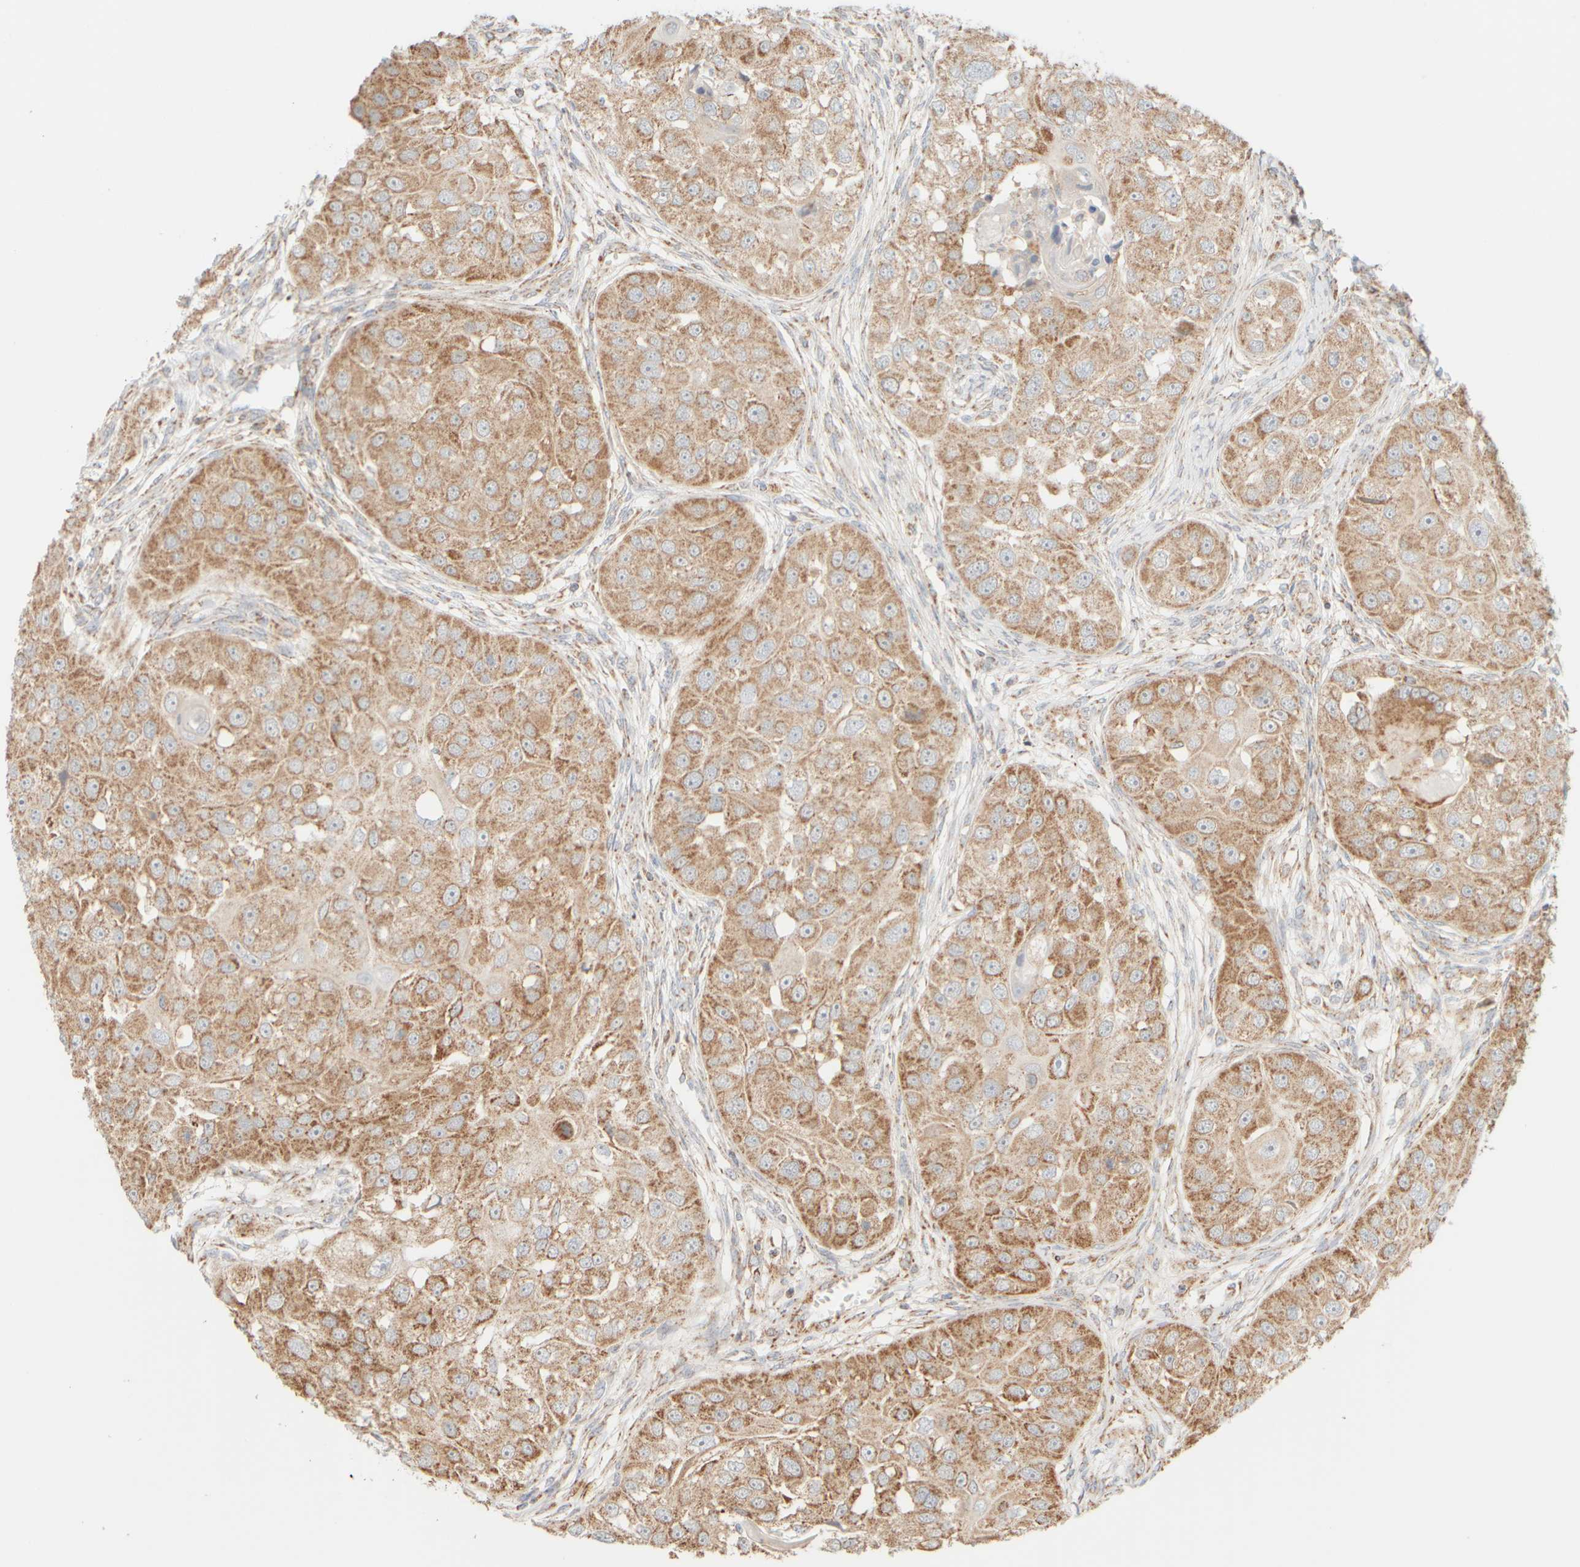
{"staining": {"intensity": "moderate", "quantity": ">75%", "location": "cytoplasmic/membranous"}, "tissue": "head and neck cancer", "cell_type": "Tumor cells", "image_type": "cancer", "snomed": [{"axis": "morphology", "description": "Normal tissue, NOS"}, {"axis": "morphology", "description": "Squamous cell carcinoma, NOS"}, {"axis": "topography", "description": "Skeletal muscle"}, {"axis": "topography", "description": "Head-Neck"}], "caption": "Moderate cytoplasmic/membranous protein expression is identified in about >75% of tumor cells in squamous cell carcinoma (head and neck).", "gene": "APBB2", "patient": {"sex": "male", "age": 51}}